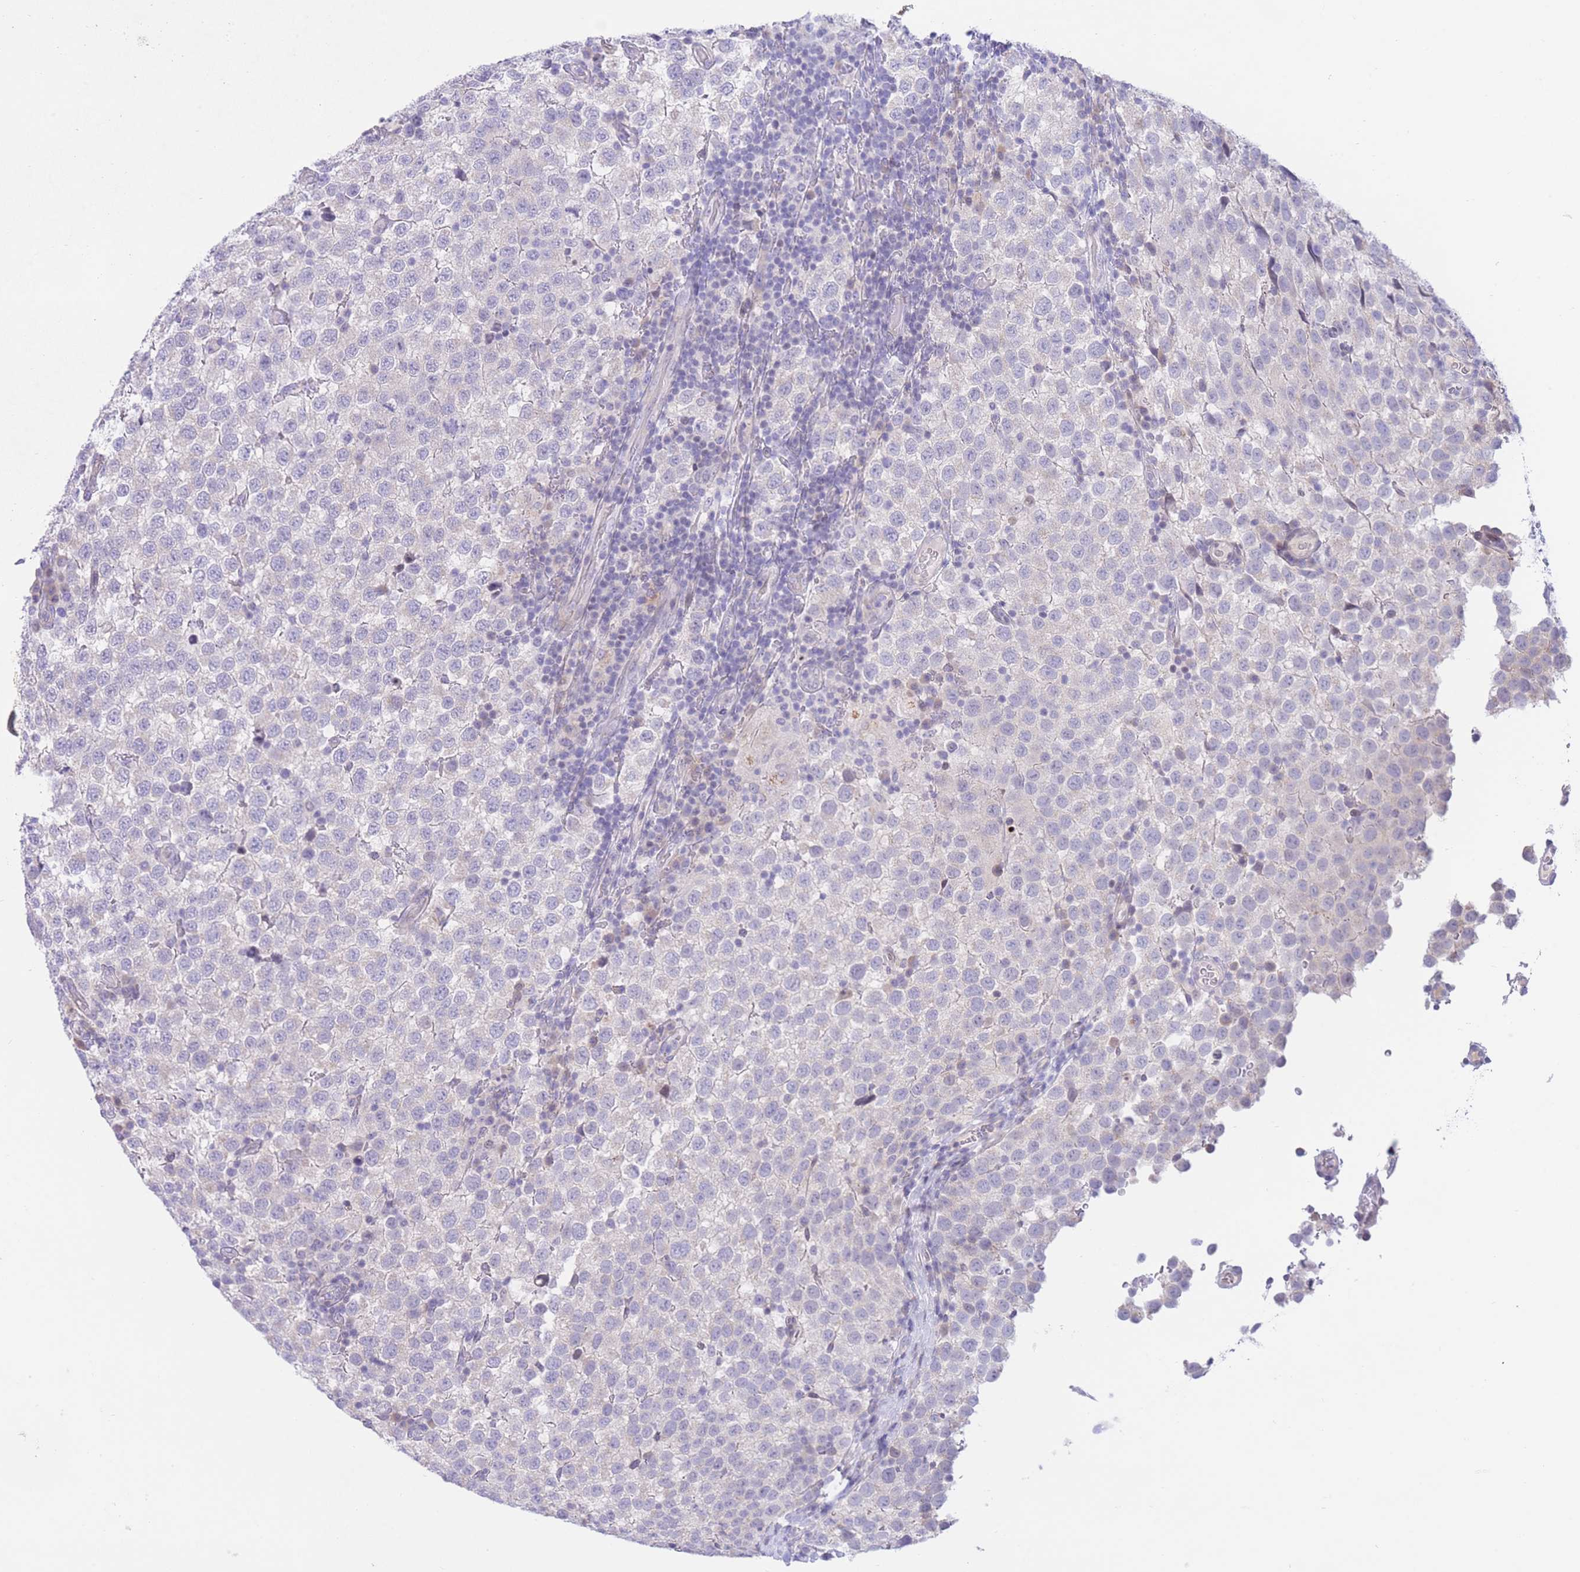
{"staining": {"intensity": "negative", "quantity": "none", "location": "none"}, "tissue": "testis cancer", "cell_type": "Tumor cells", "image_type": "cancer", "snomed": [{"axis": "morphology", "description": "Seminoma, NOS"}, {"axis": "topography", "description": "Testis"}], "caption": "Tumor cells show no significant positivity in seminoma (testis).", "gene": "RPL39L", "patient": {"sex": "male", "age": 34}}